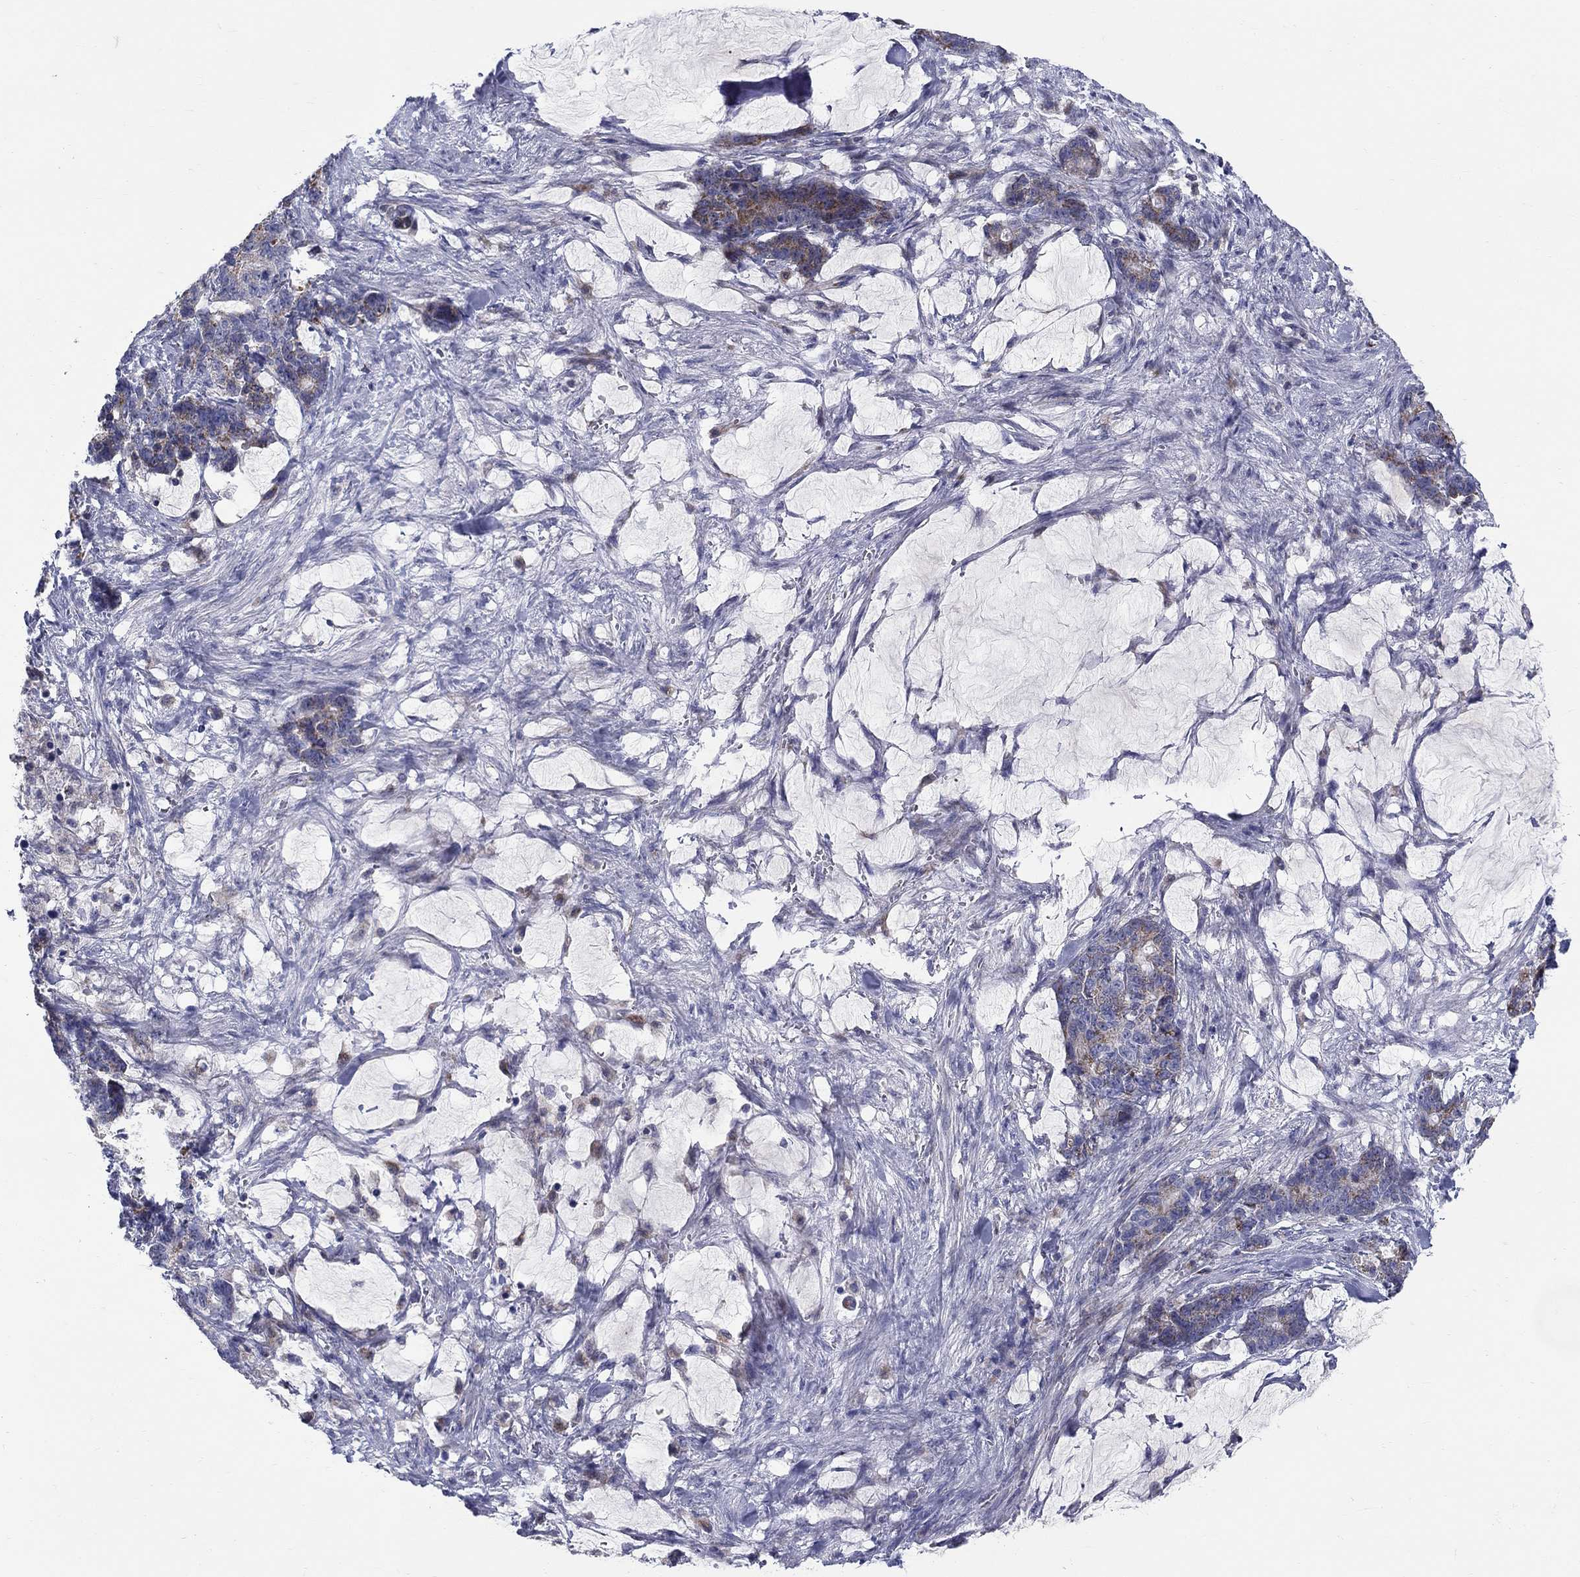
{"staining": {"intensity": "moderate", "quantity": "25%-75%", "location": "cytoplasmic/membranous"}, "tissue": "stomach cancer", "cell_type": "Tumor cells", "image_type": "cancer", "snomed": [{"axis": "morphology", "description": "Normal tissue, NOS"}, {"axis": "morphology", "description": "Adenocarcinoma, NOS"}, {"axis": "topography", "description": "Stomach"}], "caption": "Brown immunohistochemical staining in stomach cancer (adenocarcinoma) shows moderate cytoplasmic/membranous expression in about 25%-75% of tumor cells. Immunohistochemistry stains the protein of interest in brown and the nuclei are stained blue.", "gene": "HMX2", "patient": {"sex": "female", "age": 64}}